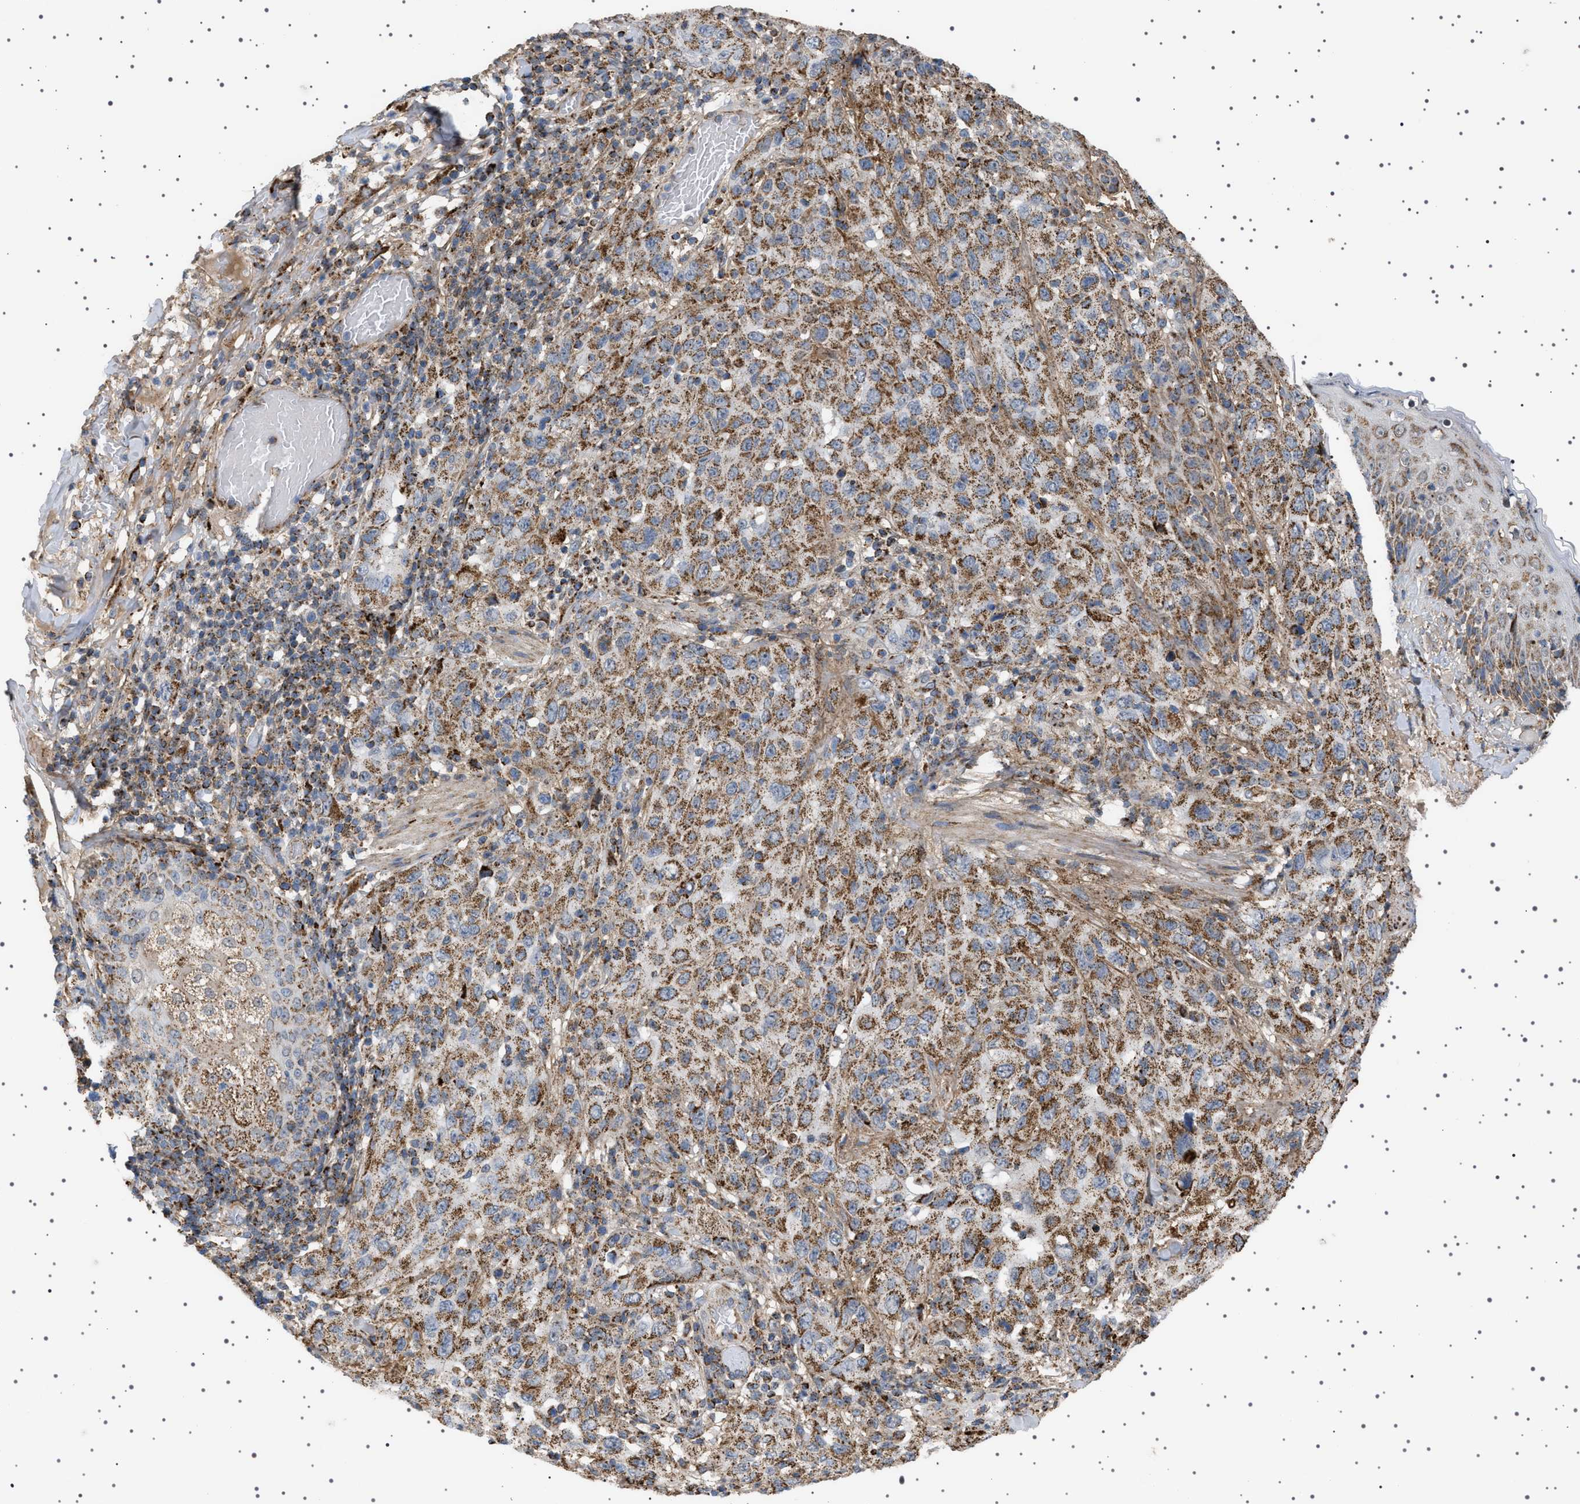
{"staining": {"intensity": "moderate", "quantity": ">75%", "location": "cytoplasmic/membranous"}, "tissue": "skin cancer", "cell_type": "Tumor cells", "image_type": "cancer", "snomed": [{"axis": "morphology", "description": "Squamous cell carcinoma, NOS"}, {"axis": "topography", "description": "Skin"}], "caption": "Tumor cells show medium levels of moderate cytoplasmic/membranous staining in approximately >75% of cells in skin cancer (squamous cell carcinoma).", "gene": "UBXN8", "patient": {"sex": "female", "age": 88}}